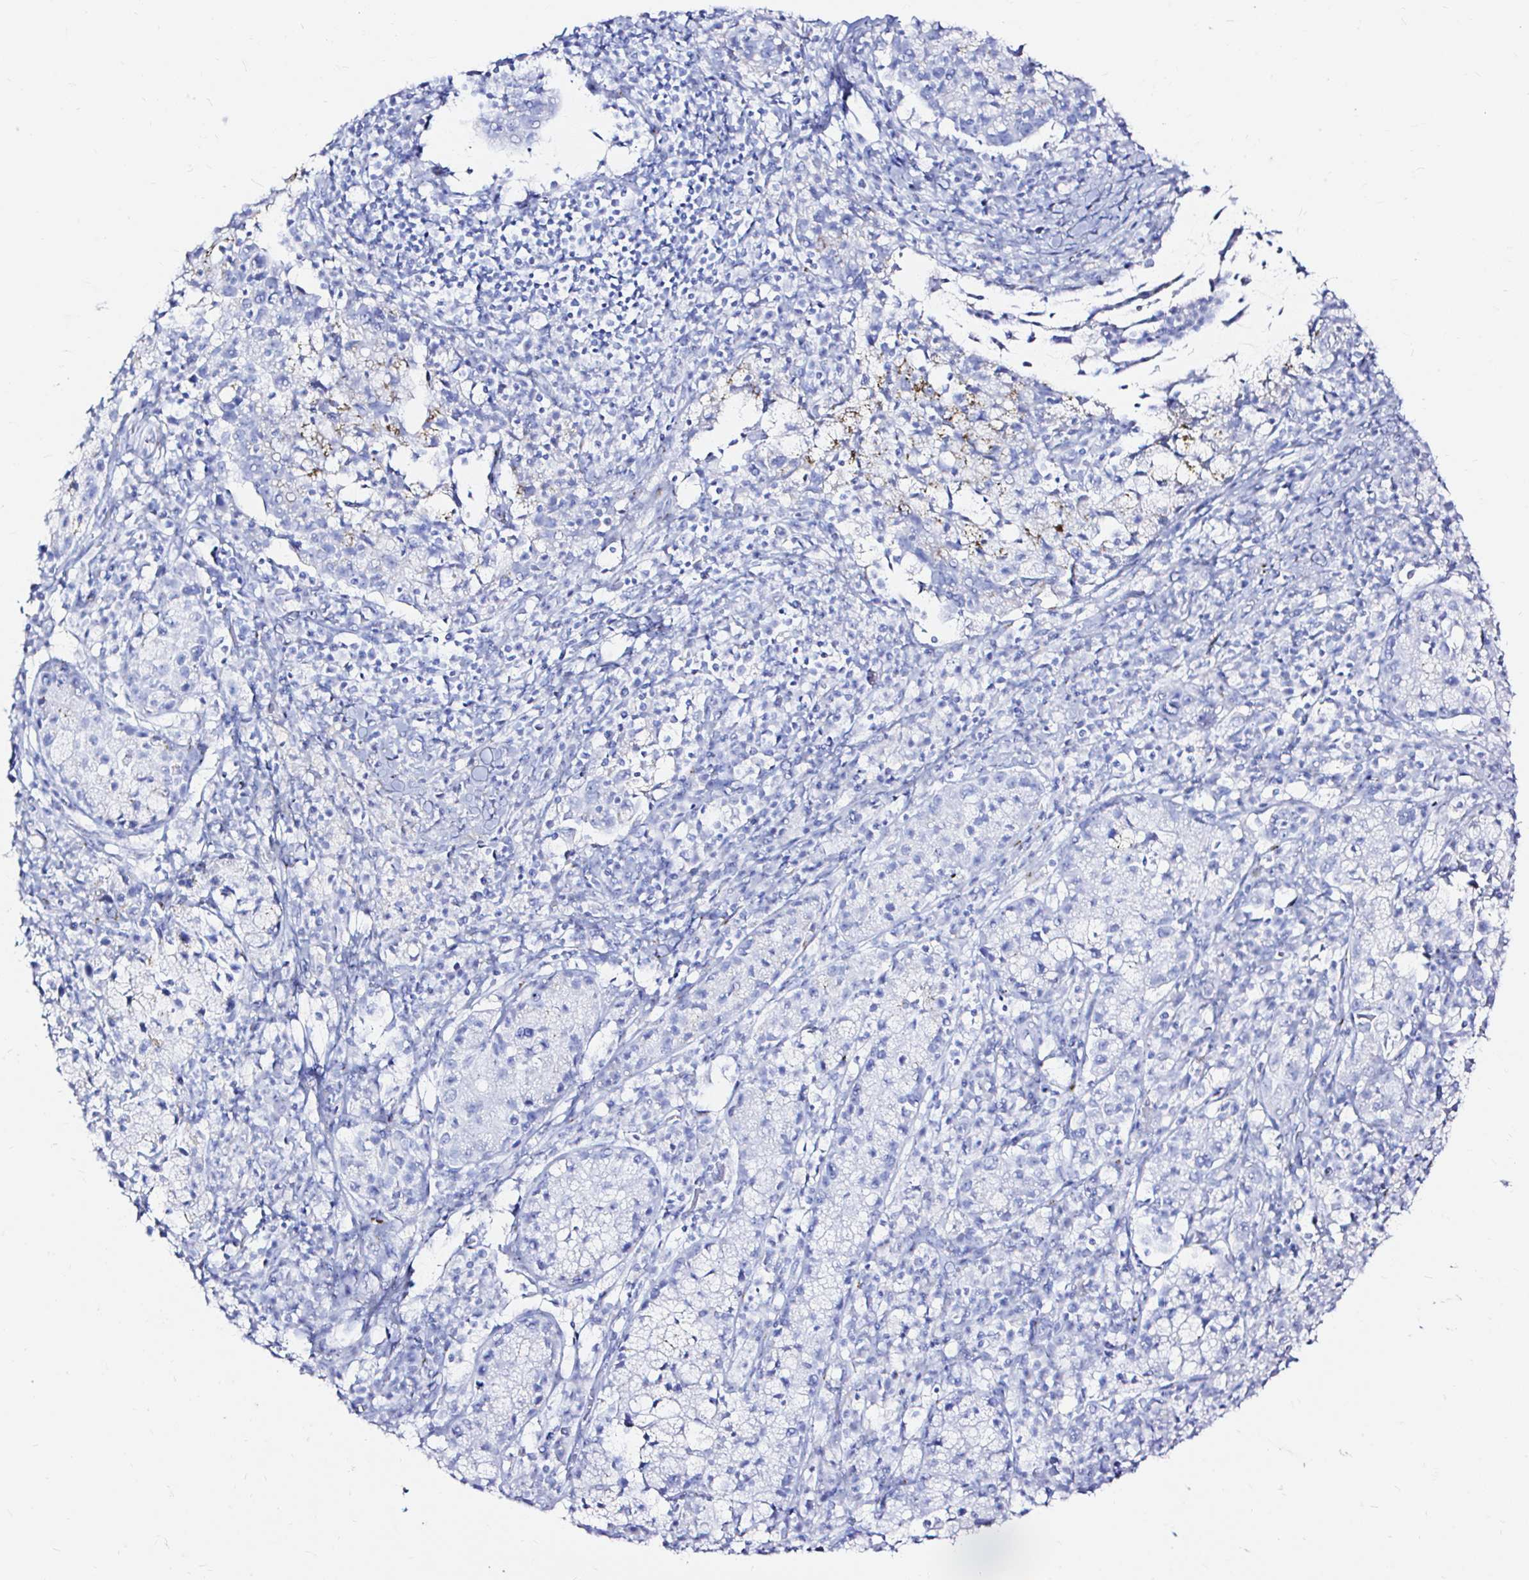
{"staining": {"intensity": "negative", "quantity": "none", "location": "none"}, "tissue": "cervical cancer", "cell_type": "Tumor cells", "image_type": "cancer", "snomed": [{"axis": "morphology", "description": "Normal tissue, NOS"}, {"axis": "morphology", "description": "Adenocarcinoma, NOS"}, {"axis": "topography", "description": "Cervix"}], "caption": "An IHC micrograph of cervical cancer is shown. There is no staining in tumor cells of cervical cancer.", "gene": "ZNF432", "patient": {"sex": "female", "age": 44}}